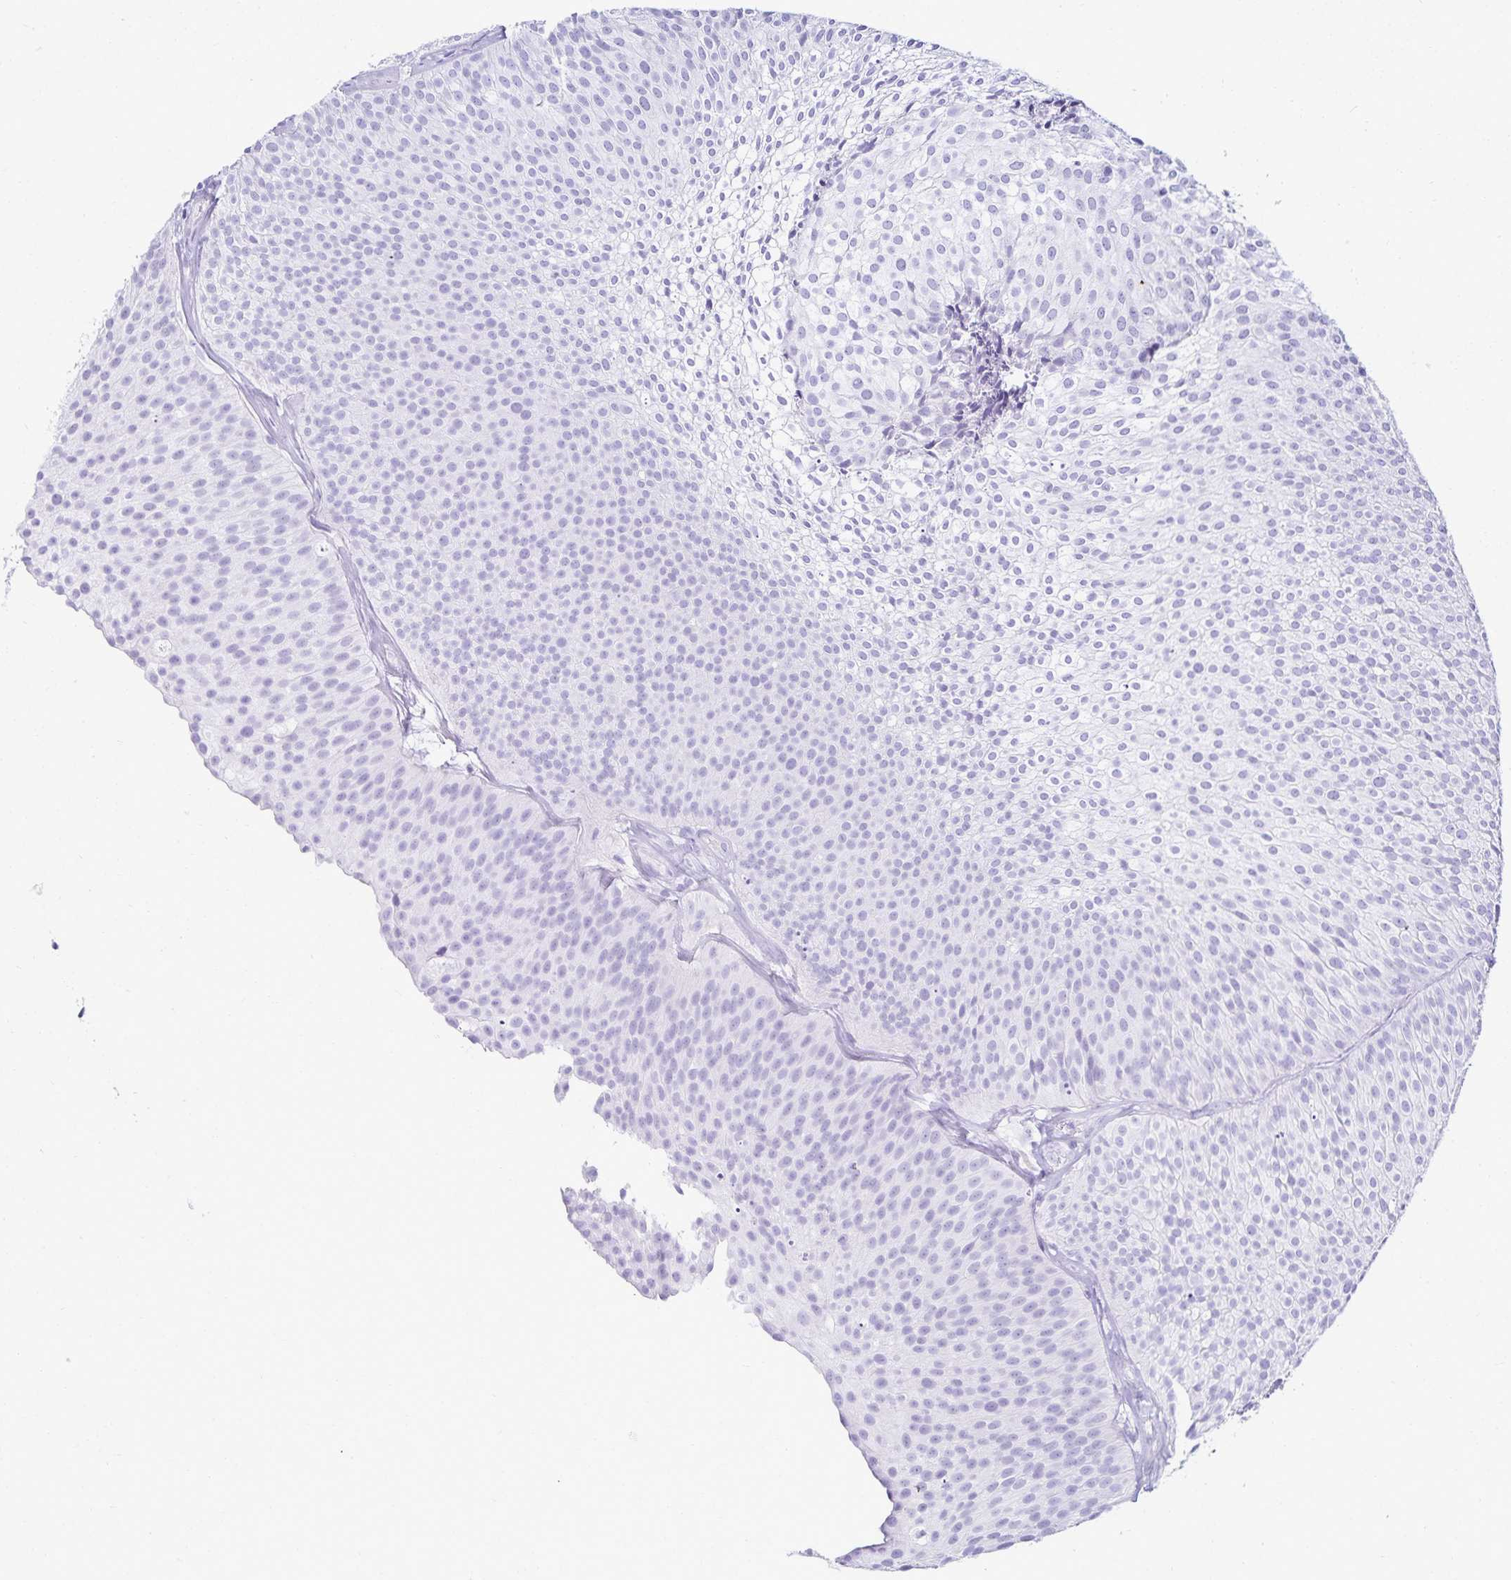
{"staining": {"intensity": "negative", "quantity": "none", "location": "none"}, "tissue": "urothelial cancer", "cell_type": "Tumor cells", "image_type": "cancer", "snomed": [{"axis": "morphology", "description": "Urothelial carcinoma, Low grade"}, {"axis": "topography", "description": "Urinary bladder"}], "caption": "Immunohistochemistry (IHC) image of low-grade urothelial carcinoma stained for a protein (brown), which shows no staining in tumor cells.", "gene": "GP2", "patient": {"sex": "male", "age": 91}}